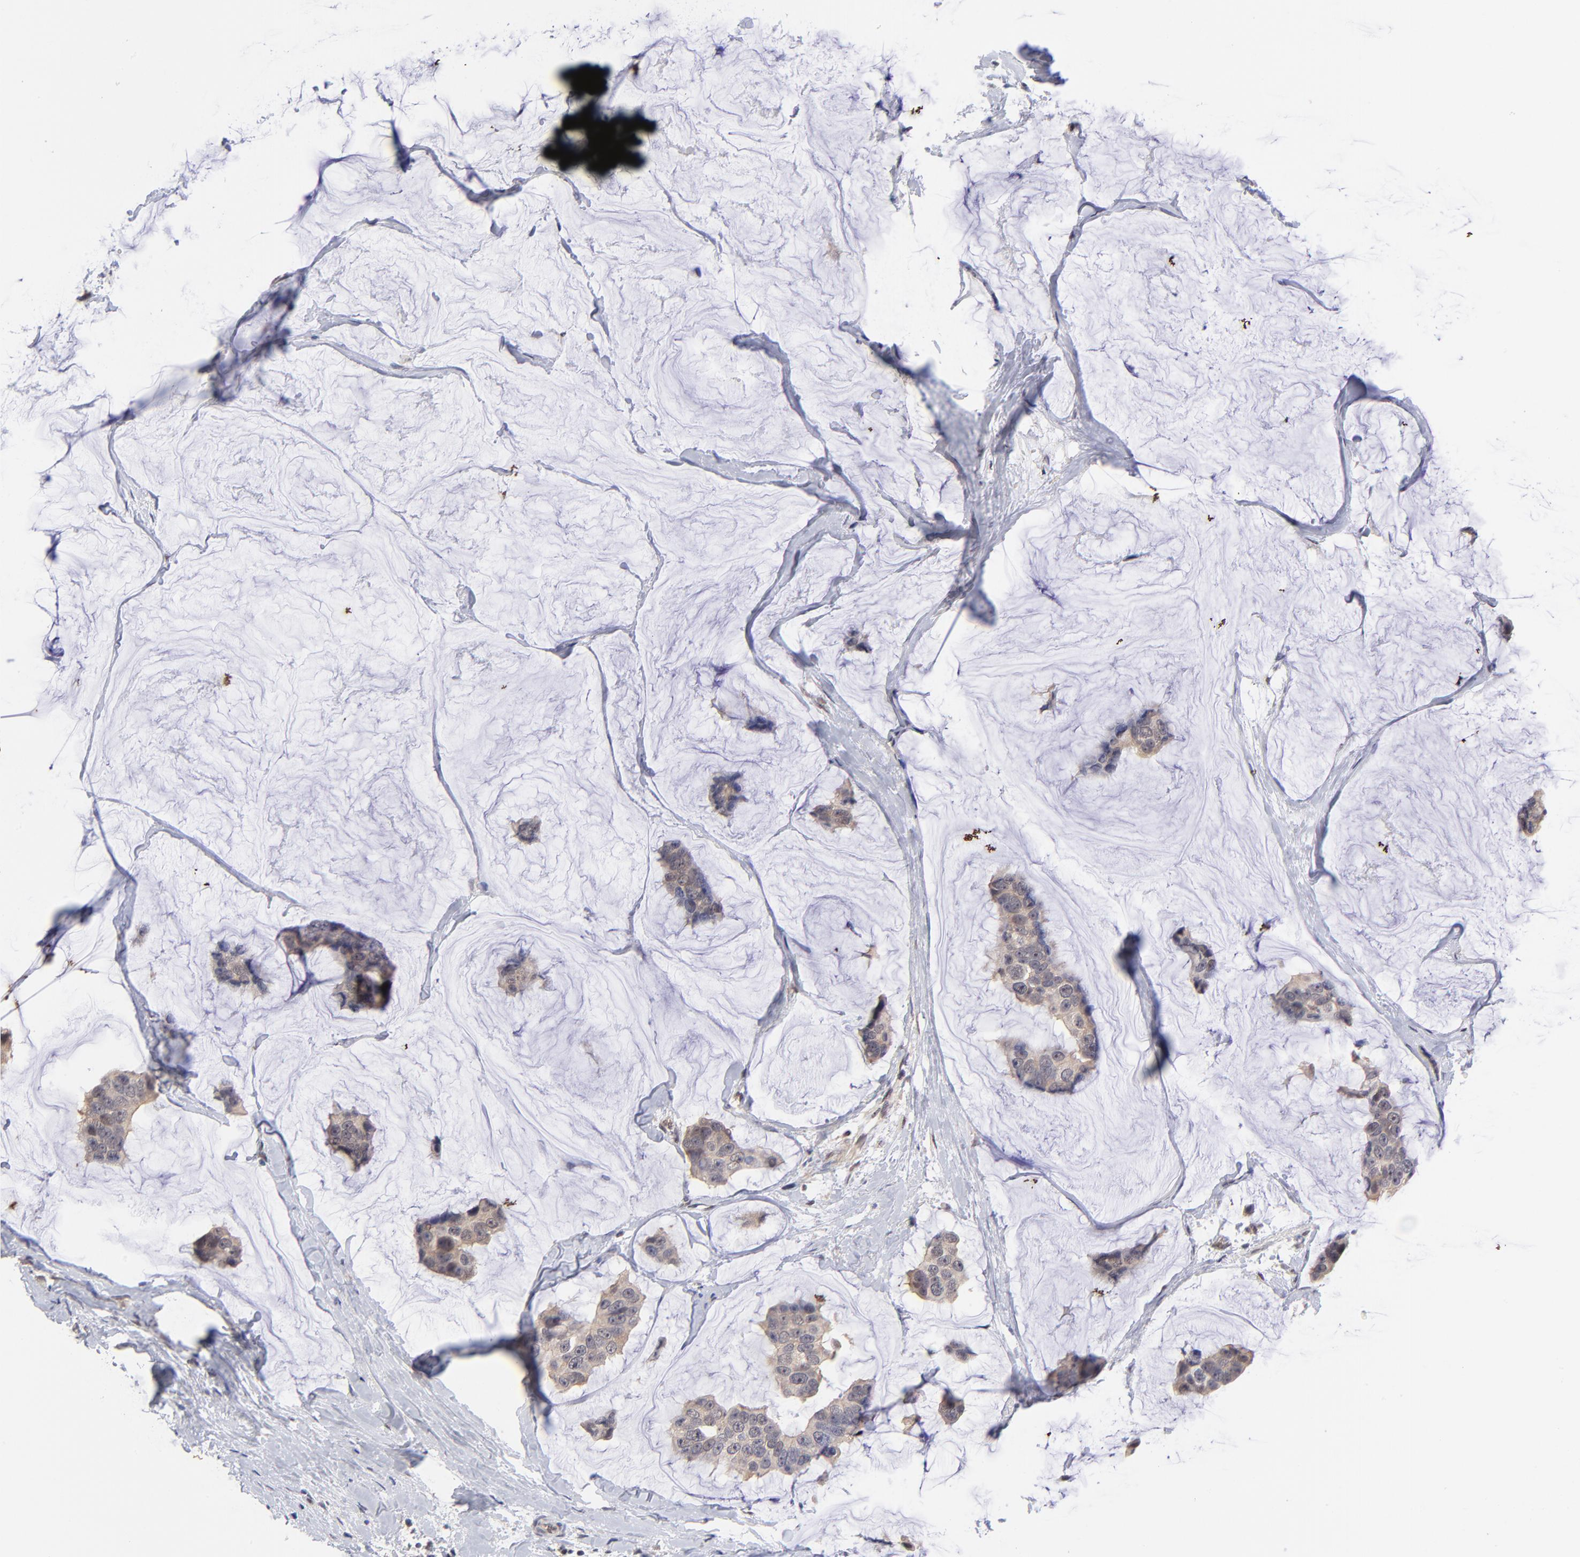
{"staining": {"intensity": "moderate", "quantity": ">75%", "location": "cytoplasmic/membranous"}, "tissue": "breast cancer", "cell_type": "Tumor cells", "image_type": "cancer", "snomed": [{"axis": "morphology", "description": "Normal tissue, NOS"}, {"axis": "morphology", "description": "Duct carcinoma"}, {"axis": "topography", "description": "Breast"}], "caption": "Moderate cytoplasmic/membranous positivity for a protein is present in approximately >75% of tumor cells of invasive ductal carcinoma (breast) using IHC.", "gene": "UBE2E3", "patient": {"sex": "female", "age": 50}}